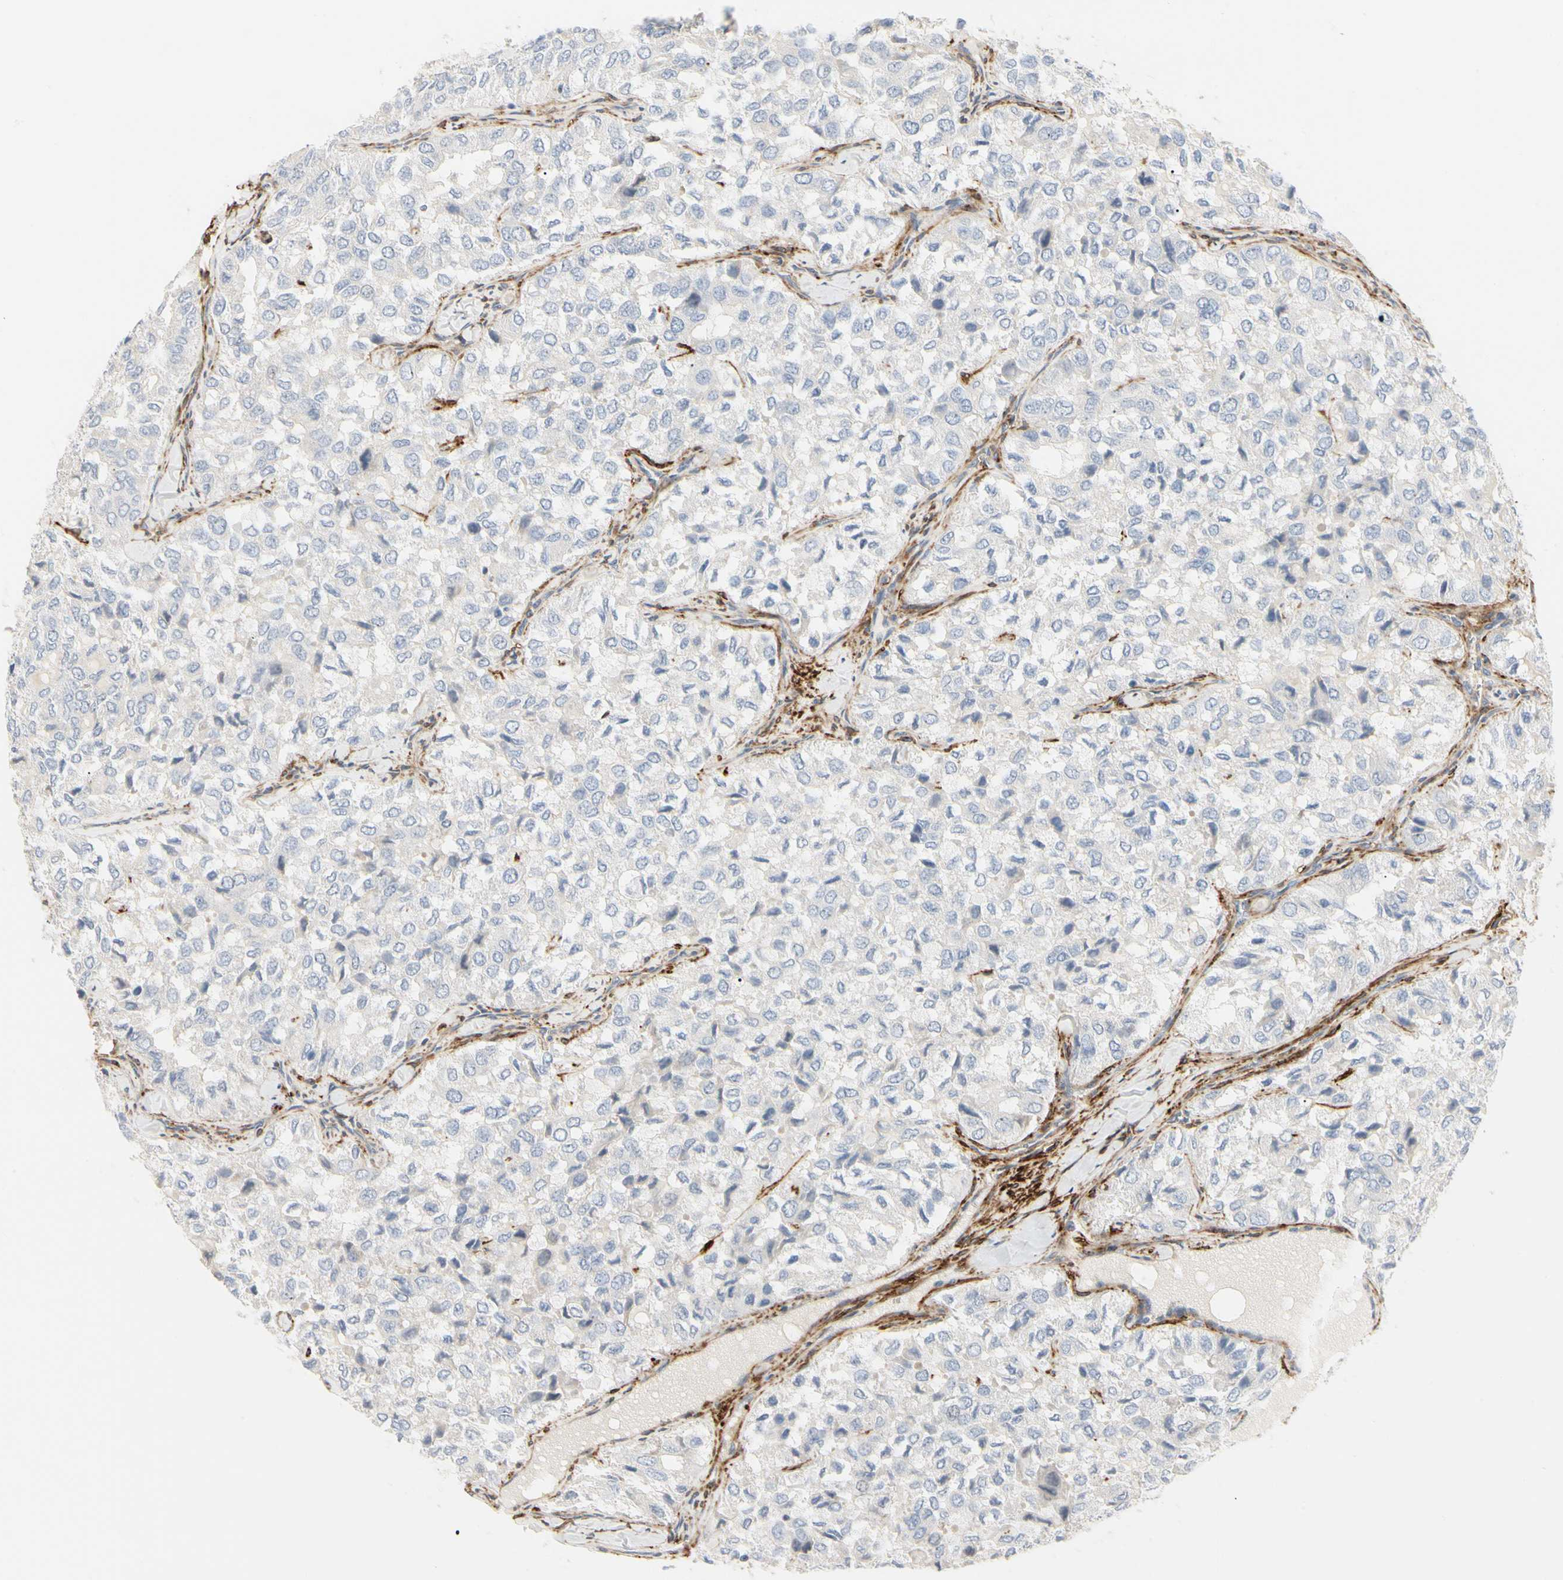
{"staining": {"intensity": "negative", "quantity": "none", "location": "none"}, "tissue": "thyroid cancer", "cell_type": "Tumor cells", "image_type": "cancer", "snomed": [{"axis": "morphology", "description": "Follicular adenoma carcinoma, NOS"}, {"axis": "topography", "description": "Thyroid gland"}], "caption": "Tumor cells show no significant staining in thyroid cancer.", "gene": "GGT5", "patient": {"sex": "male", "age": 75}}